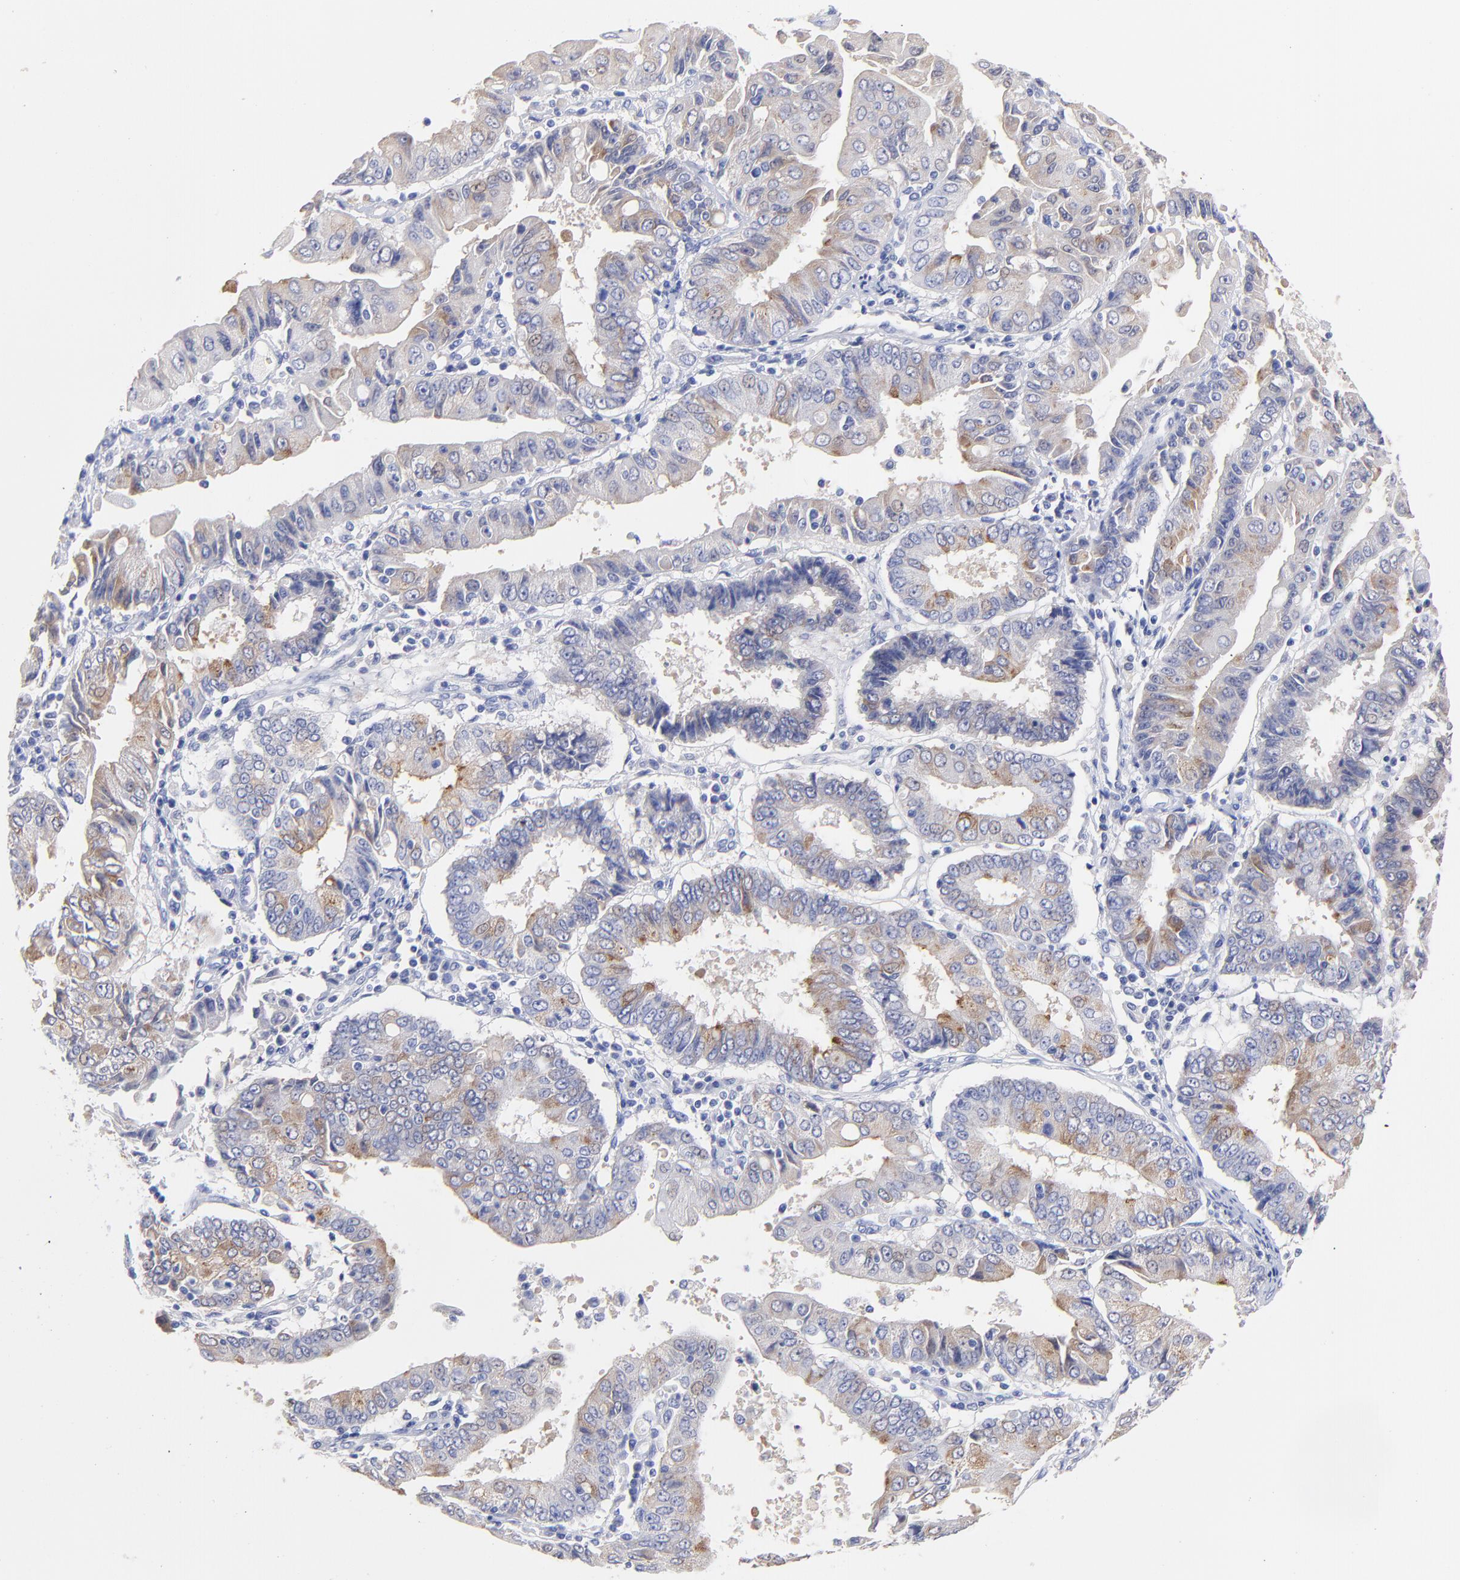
{"staining": {"intensity": "weak", "quantity": "25%-75%", "location": "cytoplasmic/membranous"}, "tissue": "endometrial cancer", "cell_type": "Tumor cells", "image_type": "cancer", "snomed": [{"axis": "morphology", "description": "Adenocarcinoma, NOS"}, {"axis": "topography", "description": "Endometrium"}], "caption": "Human endometrial cancer (adenocarcinoma) stained for a protein (brown) shows weak cytoplasmic/membranous positive expression in approximately 25%-75% of tumor cells.", "gene": "CFAP57", "patient": {"sex": "female", "age": 75}}